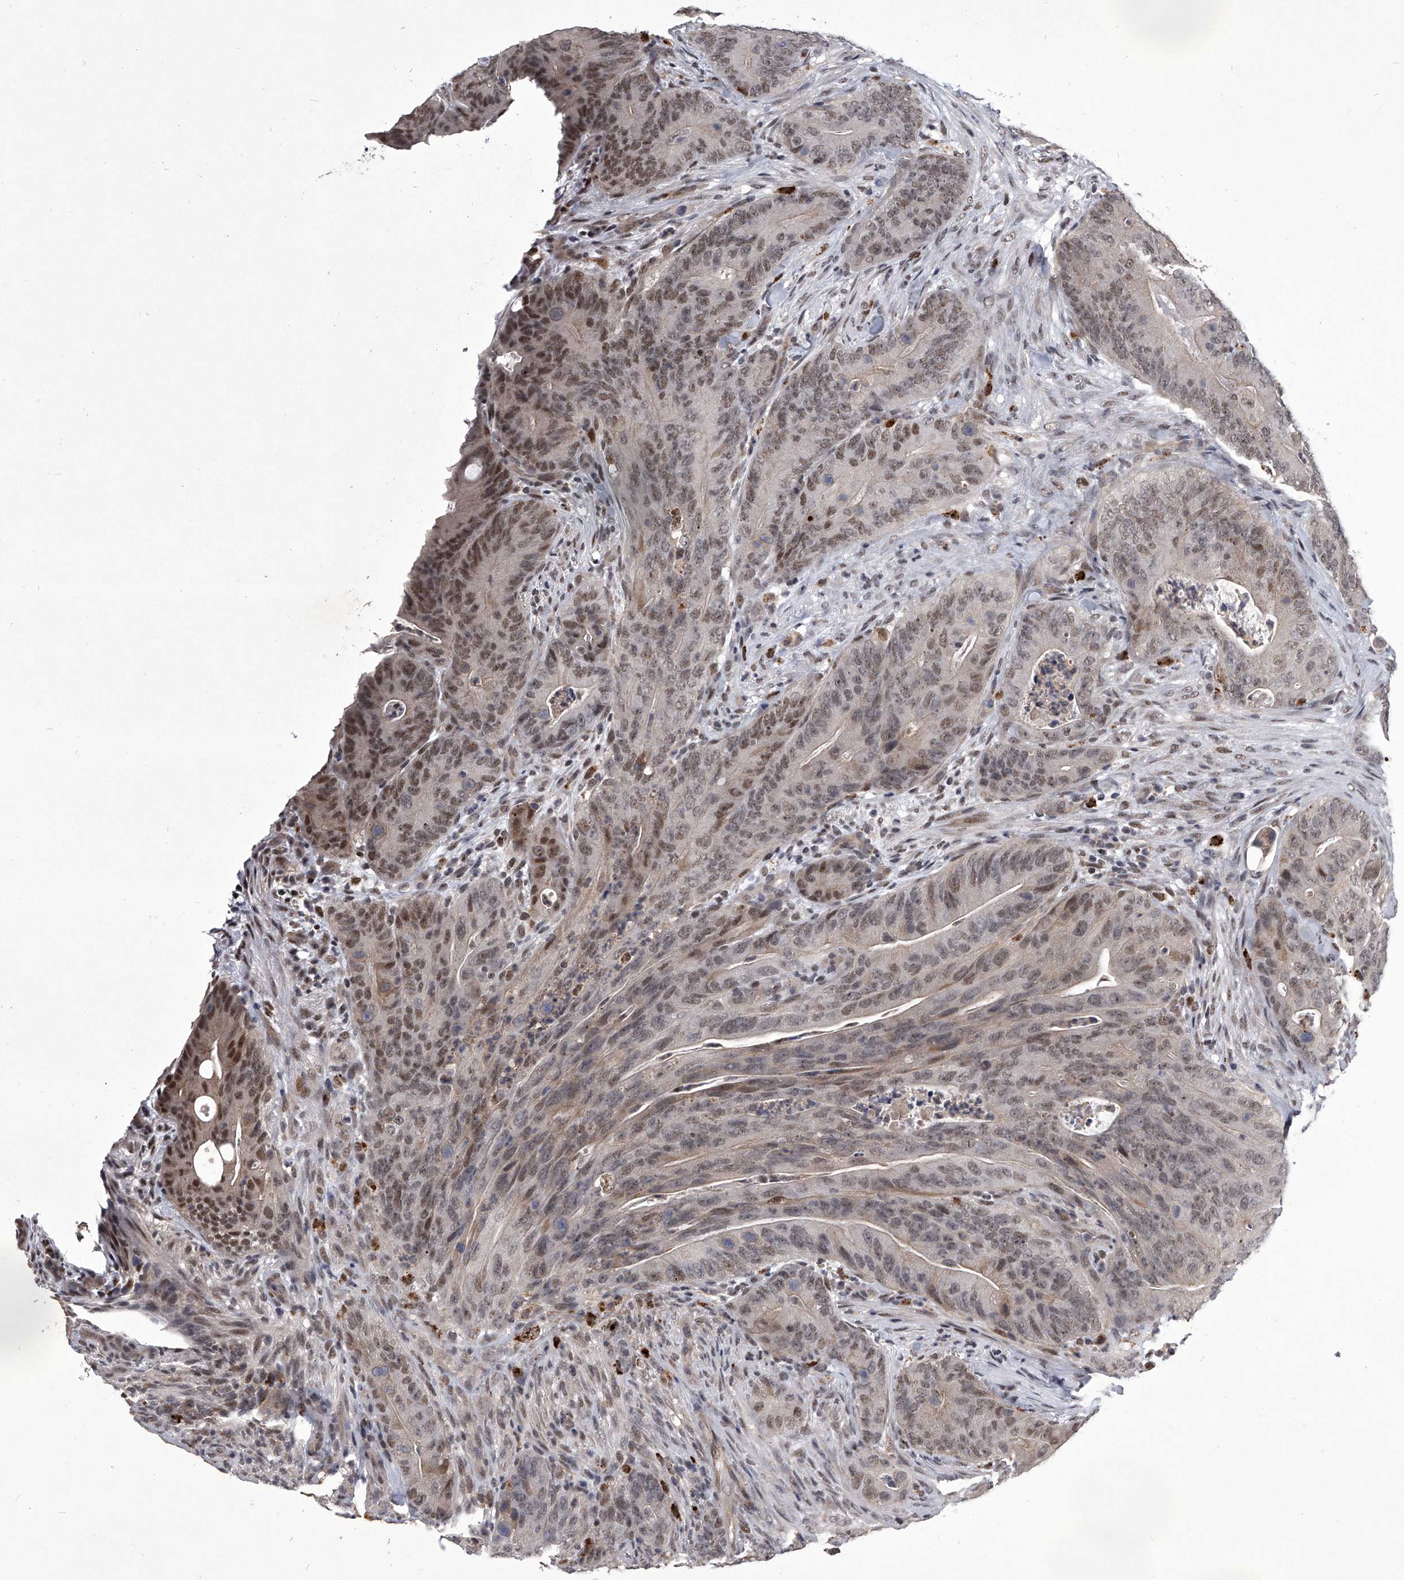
{"staining": {"intensity": "moderate", "quantity": ">75%", "location": "nuclear"}, "tissue": "colorectal cancer", "cell_type": "Tumor cells", "image_type": "cancer", "snomed": [{"axis": "morphology", "description": "Normal tissue, NOS"}, {"axis": "topography", "description": "Colon"}], "caption": "Colorectal cancer stained with a protein marker demonstrates moderate staining in tumor cells.", "gene": "CMTR1", "patient": {"sex": "female", "age": 82}}